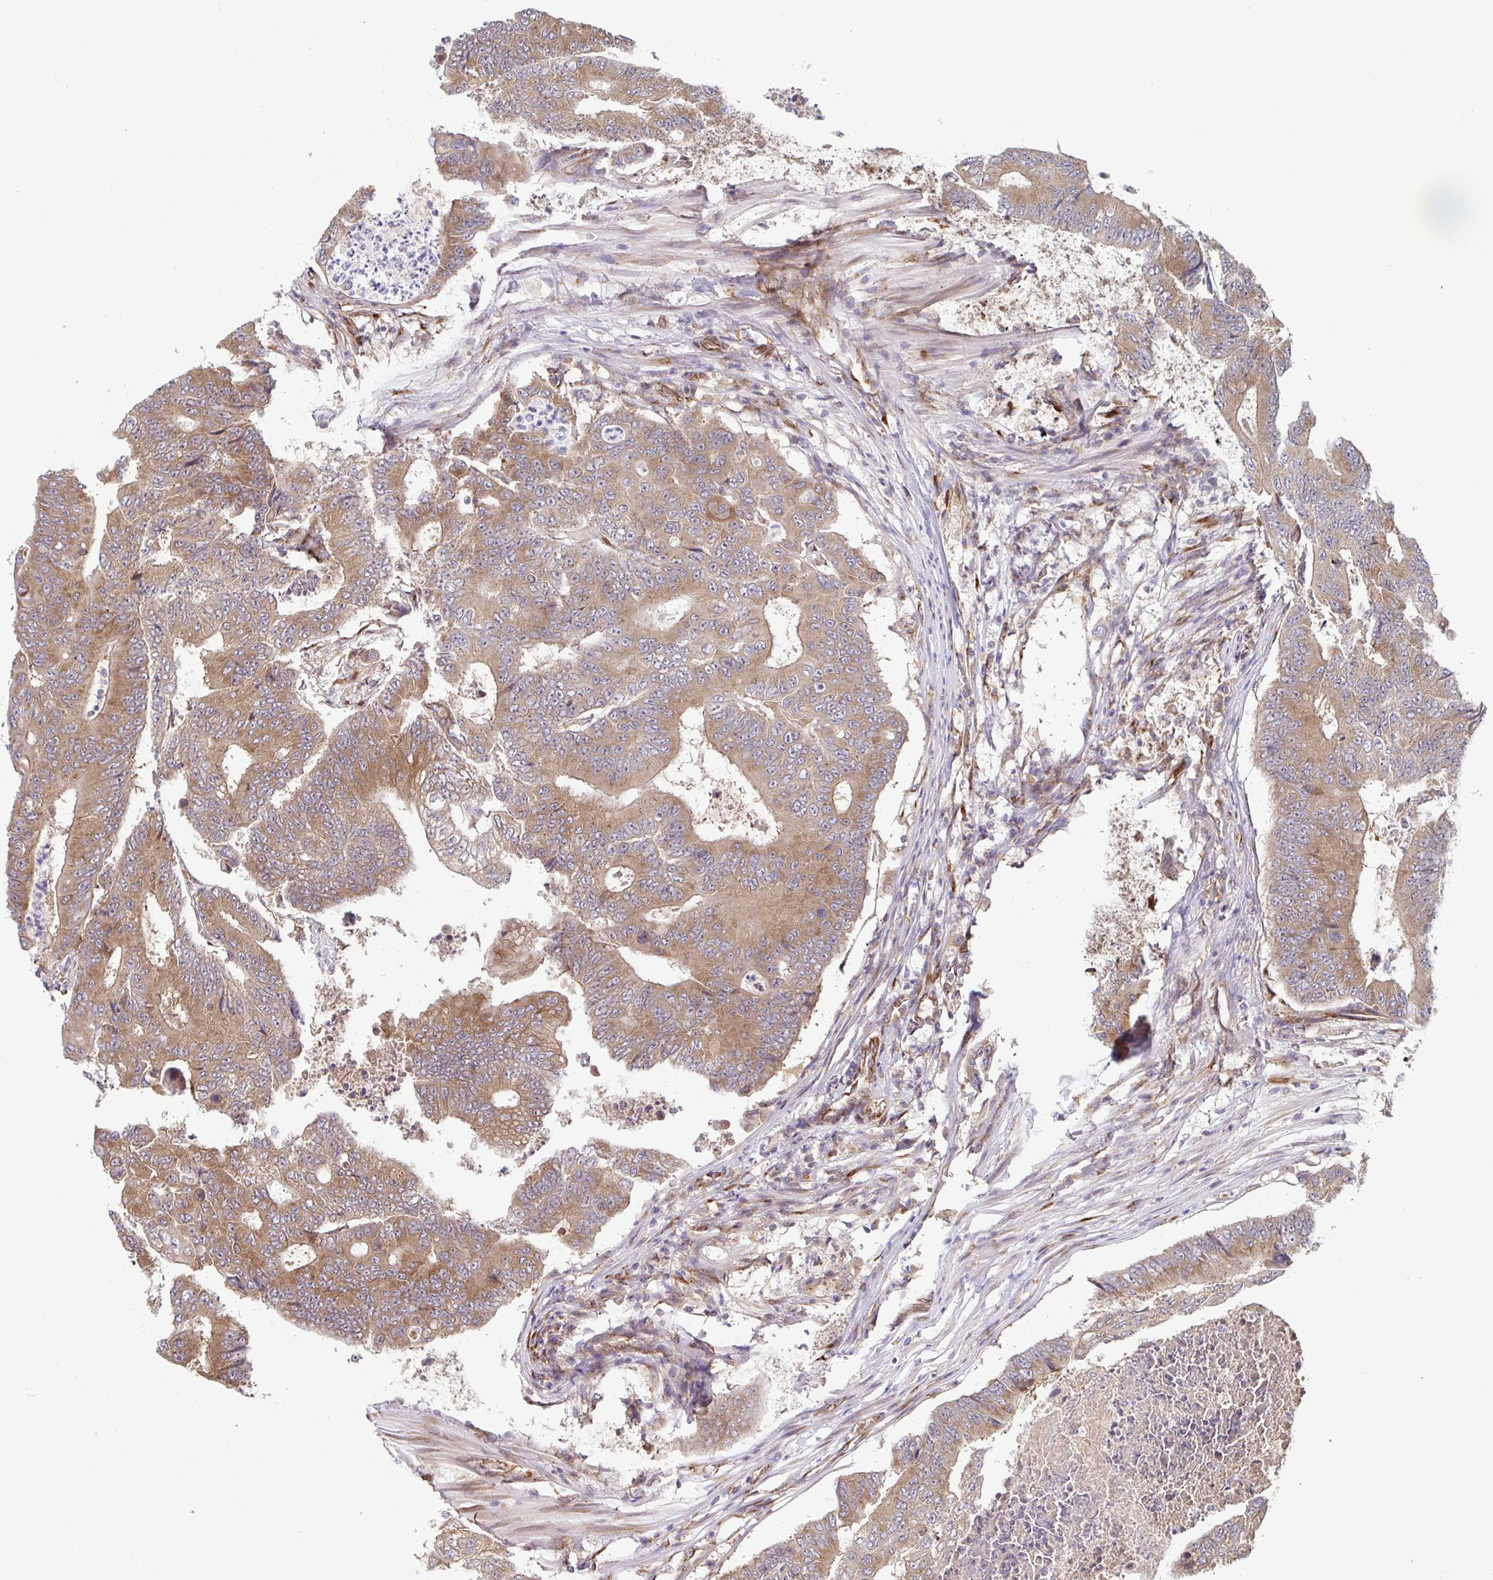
{"staining": {"intensity": "moderate", "quantity": ">75%", "location": "cytoplasmic/membranous"}, "tissue": "colorectal cancer", "cell_type": "Tumor cells", "image_type": "cancer", "snomed": [{"axis": "morphology", "description": "Adenocarcinoma, NOS"}, {"axis": "topography", "description": "Colon"}], "caption": "High-magnification brightfield microscopy of colorectal cancer (adenocarcinoma) stained with DAB (3,3'-diaminobenzidine) (brown) and counterstained with hematoxylin (blue). tumor cells exhibit moderate cytoplasmic/membranous positivity is present in approximately>75% of cells. The protein of interest is shown in brown color, while the nuclei are stained blue.", "gene": "ATP5MJ", "patient": {"sex": "female", "age": 48}}